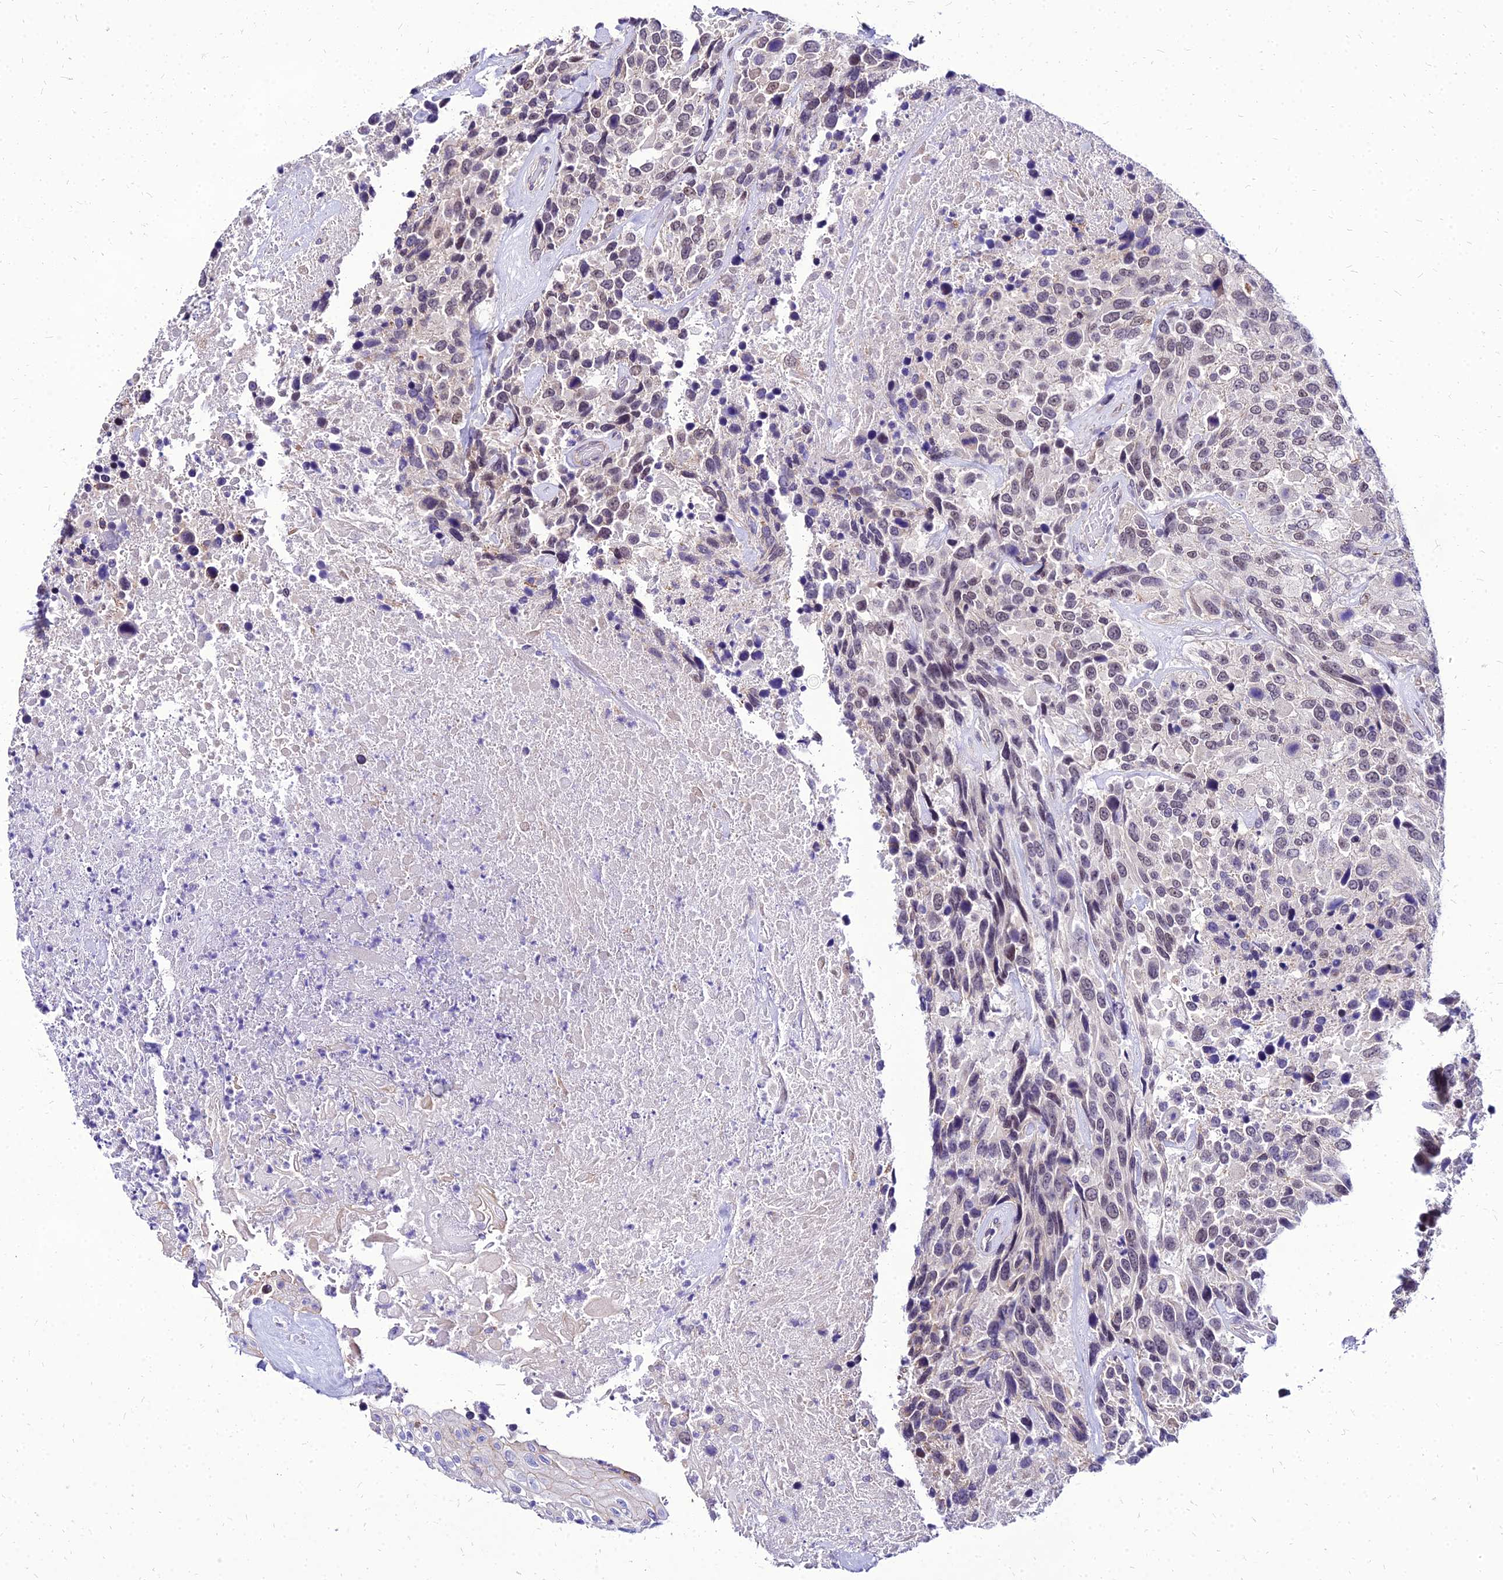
{"staining": {"intensity": "weak", "quantity": ">75%", "location": "nuclear"}, "tissue": "urothelial cancer", "cell_type": "Tumor cells", "image_type": "cancer", "snomed": [{"axis": "morphology", "description": "Urothelial carcinoma, High grade"}, {"axis": "topography", "description": "Urinary bladder"}], "caption": "Immunohistochemical staining of urothelial cancer exhibits weak nuclear protein staining in about >75% of tumor cells.", "gene": "YEATS2", "patient": {"sex": "female", "age": 70}}